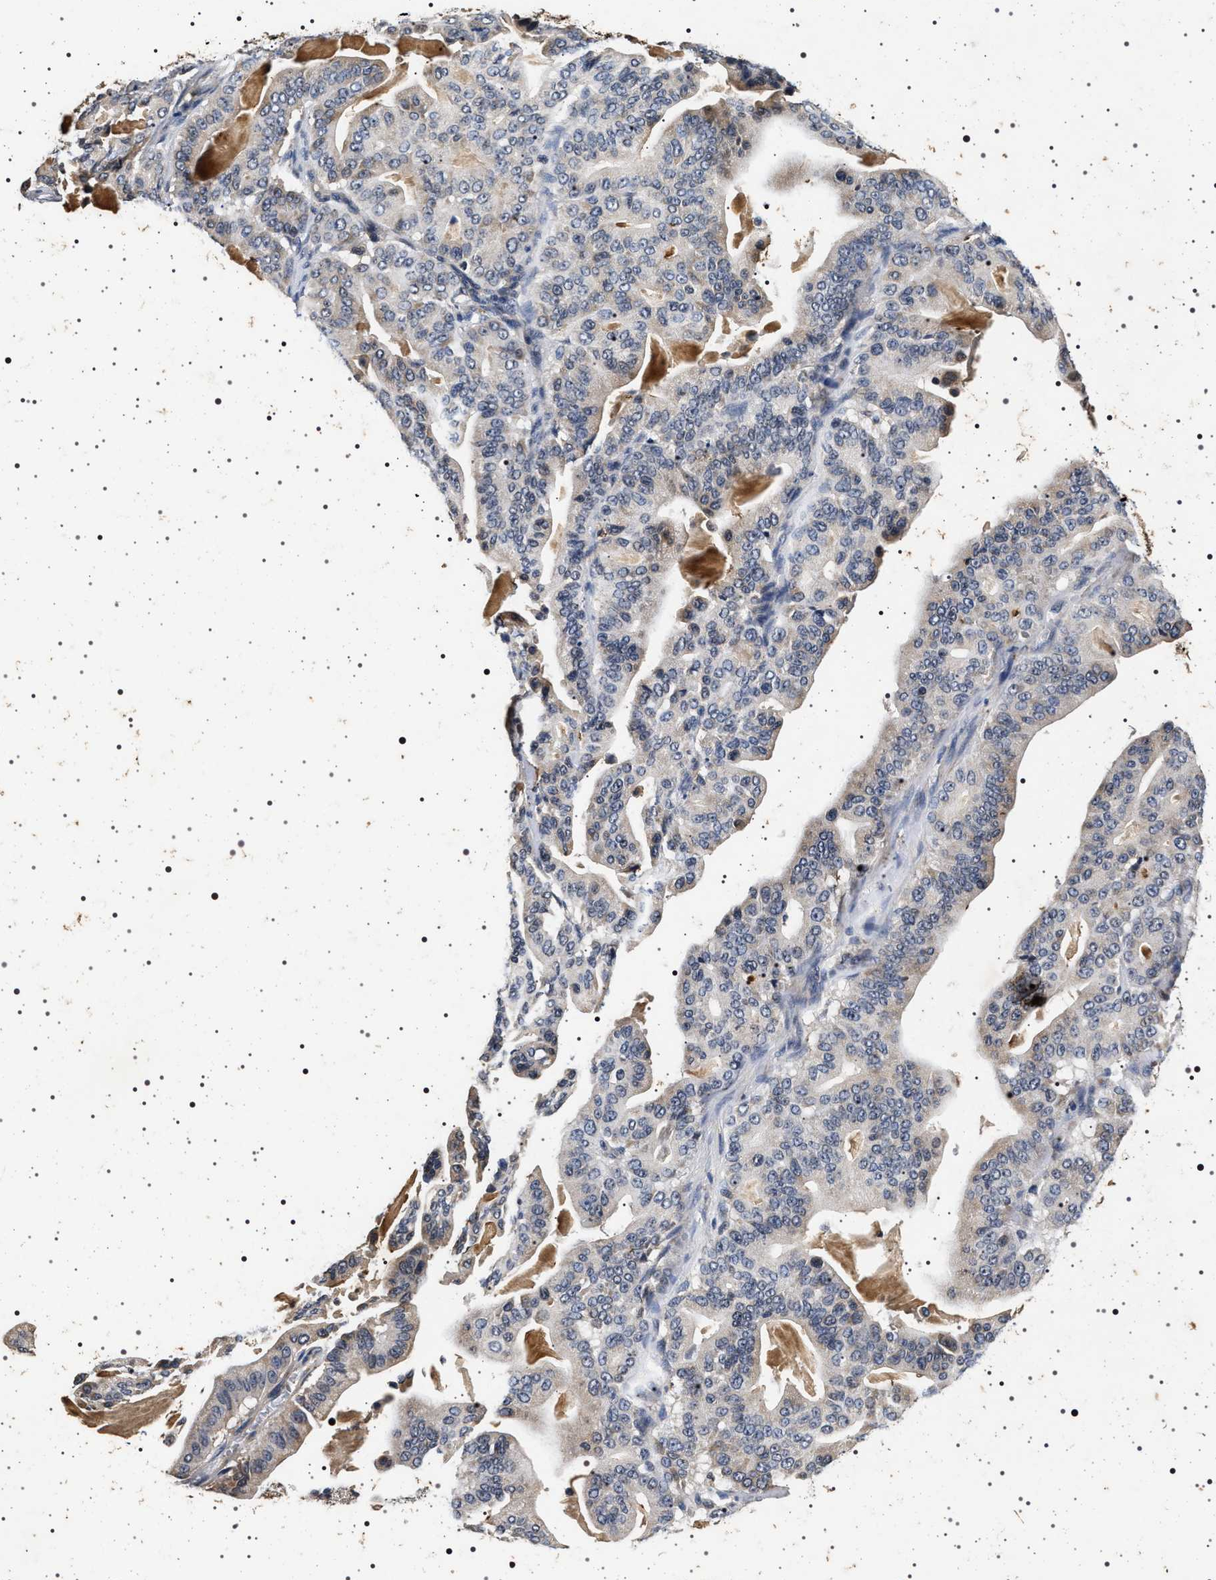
{"staining": {"intensity": "negative", "quantity": "none", "location": "none"}, "tissue": "pancreatic cancer", "cell_type": "Tumor cells", "image_type": "cancer", "snomed": [{"axis": "morphology", "description": "Adenocarcinoma, NOS"}, {"axis": "topography", "description": "Pancreas"}], "caption": "A micrograph of human pancreatic adenocarcinoma is negative for staining in tumor cells.", "gene": "CDKN1B", "patient": {"sex": "male", "age": 63}}